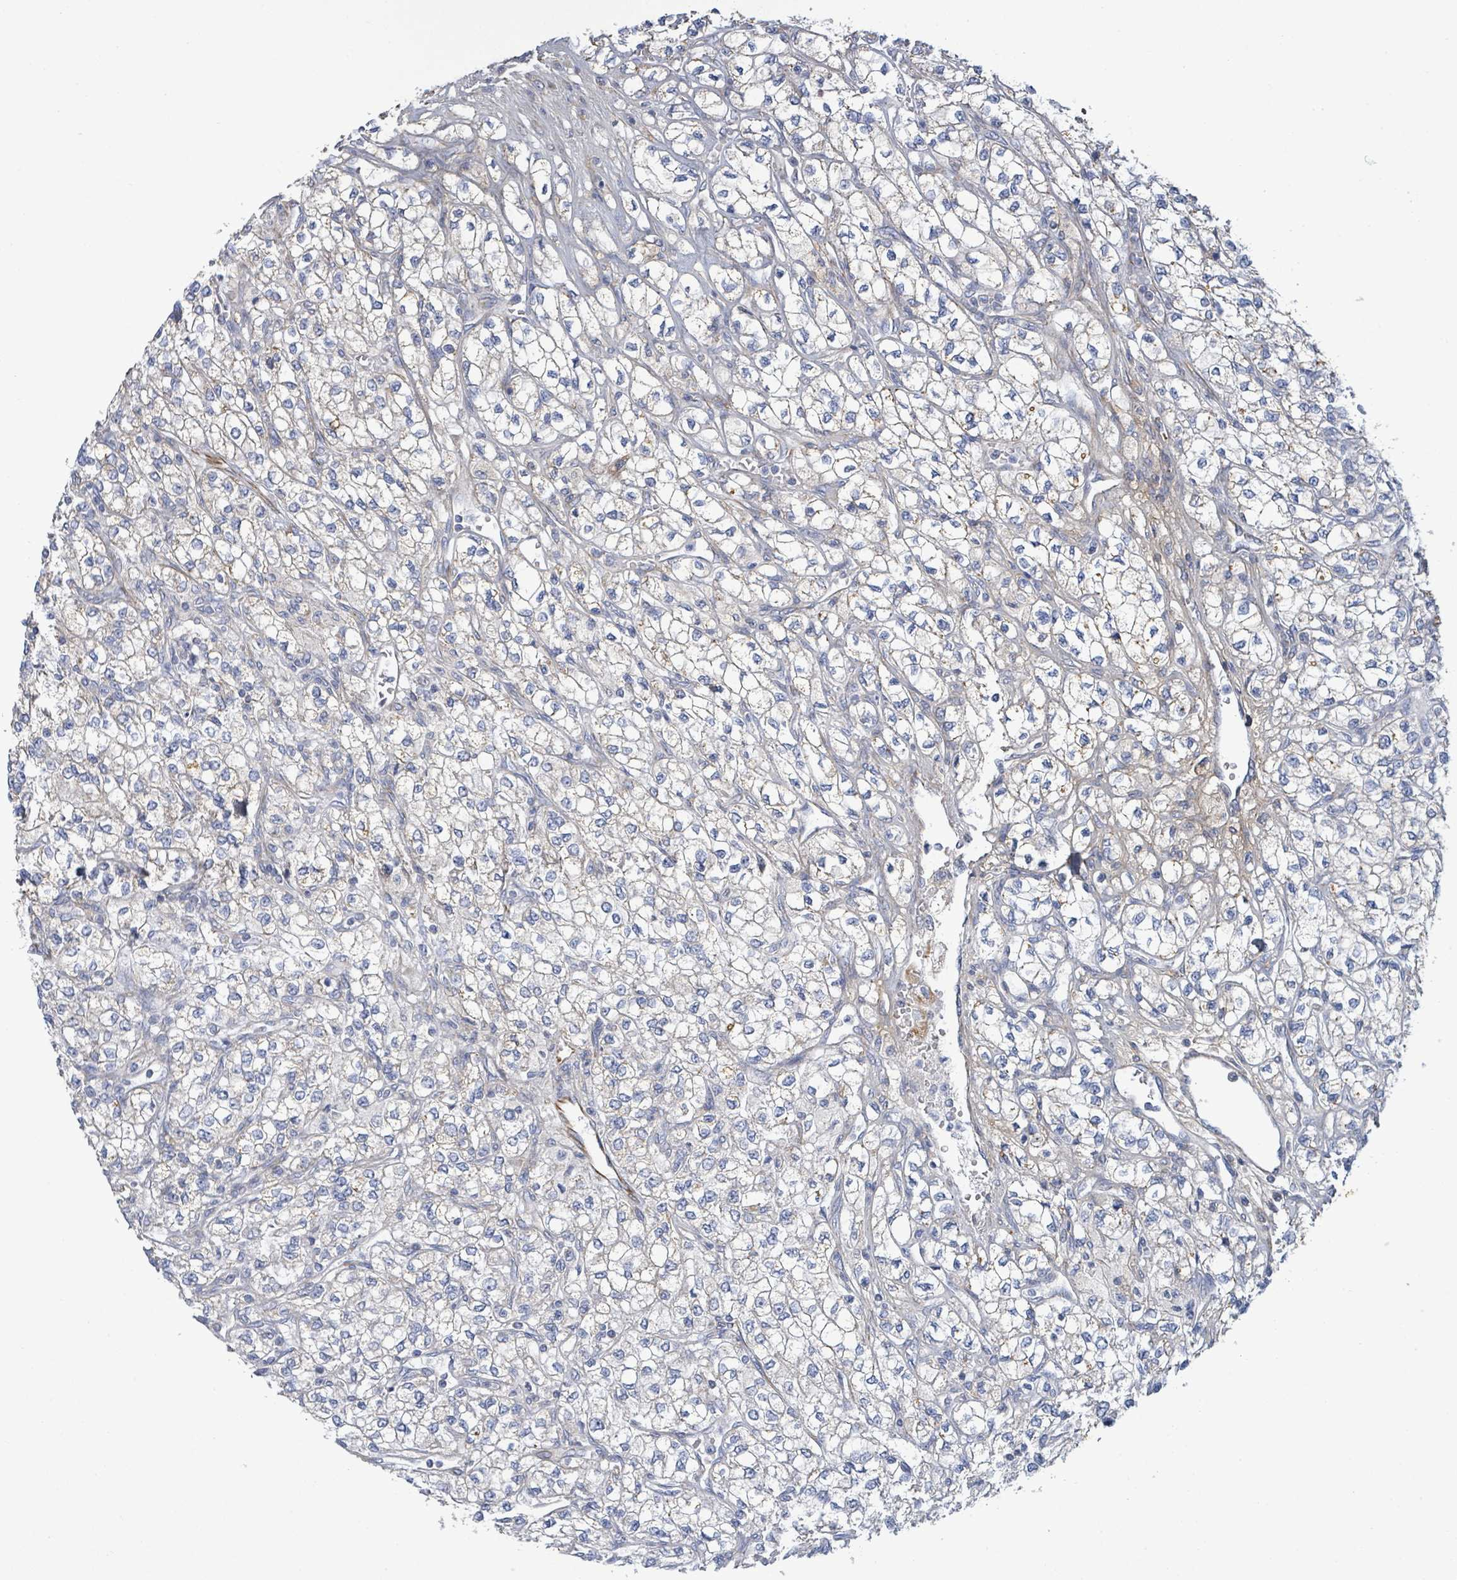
{"staining": {"intensity": "weak", "quantity": "<25%", "location": "cytoplasmic/membranous"}, "tissue": "renal cancer", "cell_type": "Tumor cells", "image_type": "cancer", "snomed": [{"axis": "morphology", "description": "Adenocarcinoma, NOS"}, {"axis": "topography", "description": "Kidney"}], "caption": "Immunohistochemical staining of human renal cancer exhibits no significant positivity in tumor cells.", "gene": "ALG12", "patient": {"sex": "male", "age": 80}}